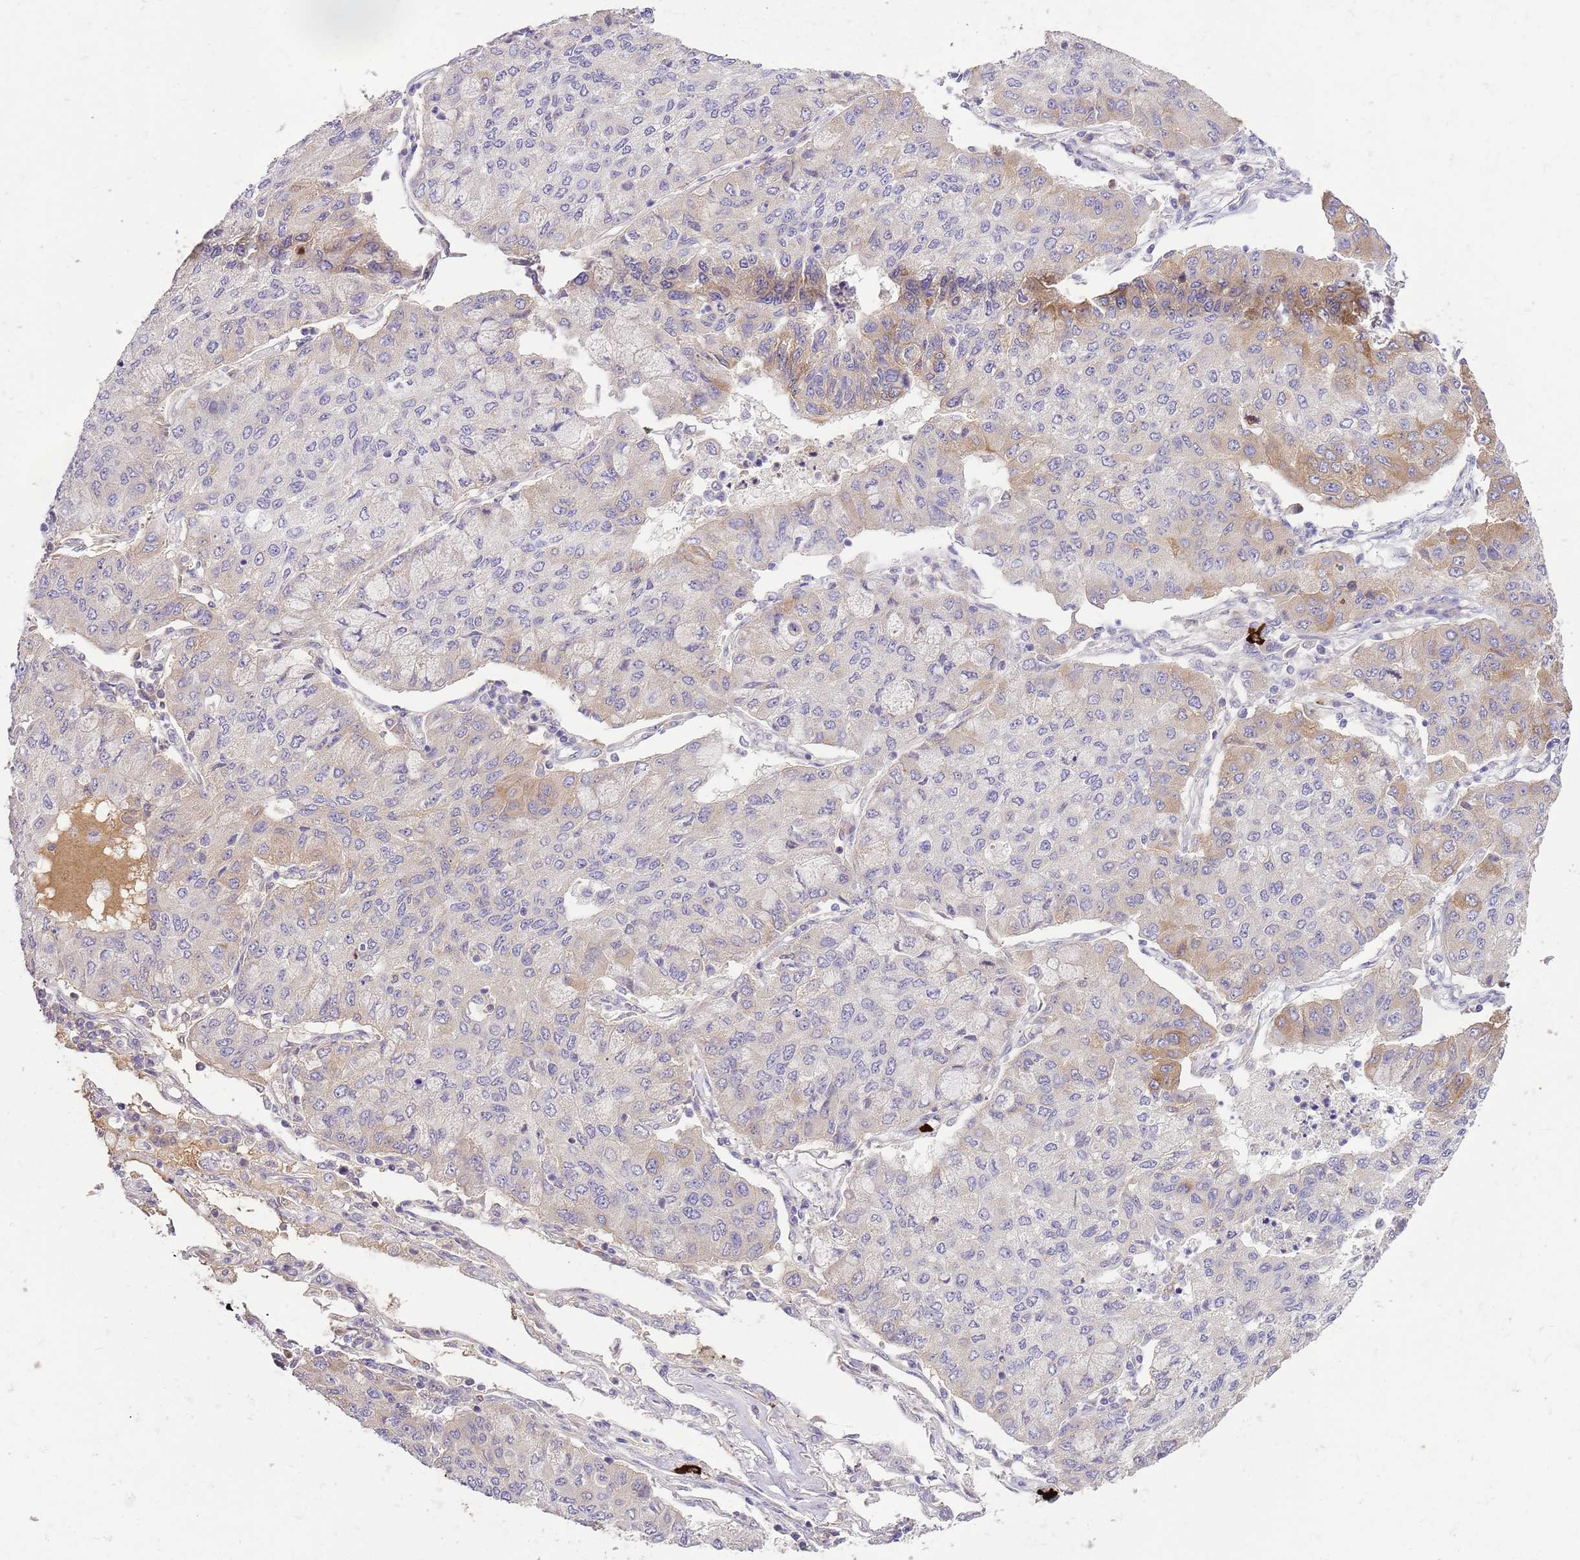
{"staining": {"intensity": "moderate", "quantity": "<25%", "location": "cytoplasmic/membranous"}, "tissue": "lung cancer", "cell_type": "Tumor cells", "image_type": "cancer", "snomed": [{"axis": "morphology", "description": "Squamous cell carcinoma, NOS"}, {"axis": "topography", "description": "Lung"}], "caption": "Lung squamous cell carcinoma tissue reveals moderate cytoplasmic/membranous expression in approximately <25% of tumor cells", "gene": "RFK", "patient": {"sex": "male", "age": 74}}